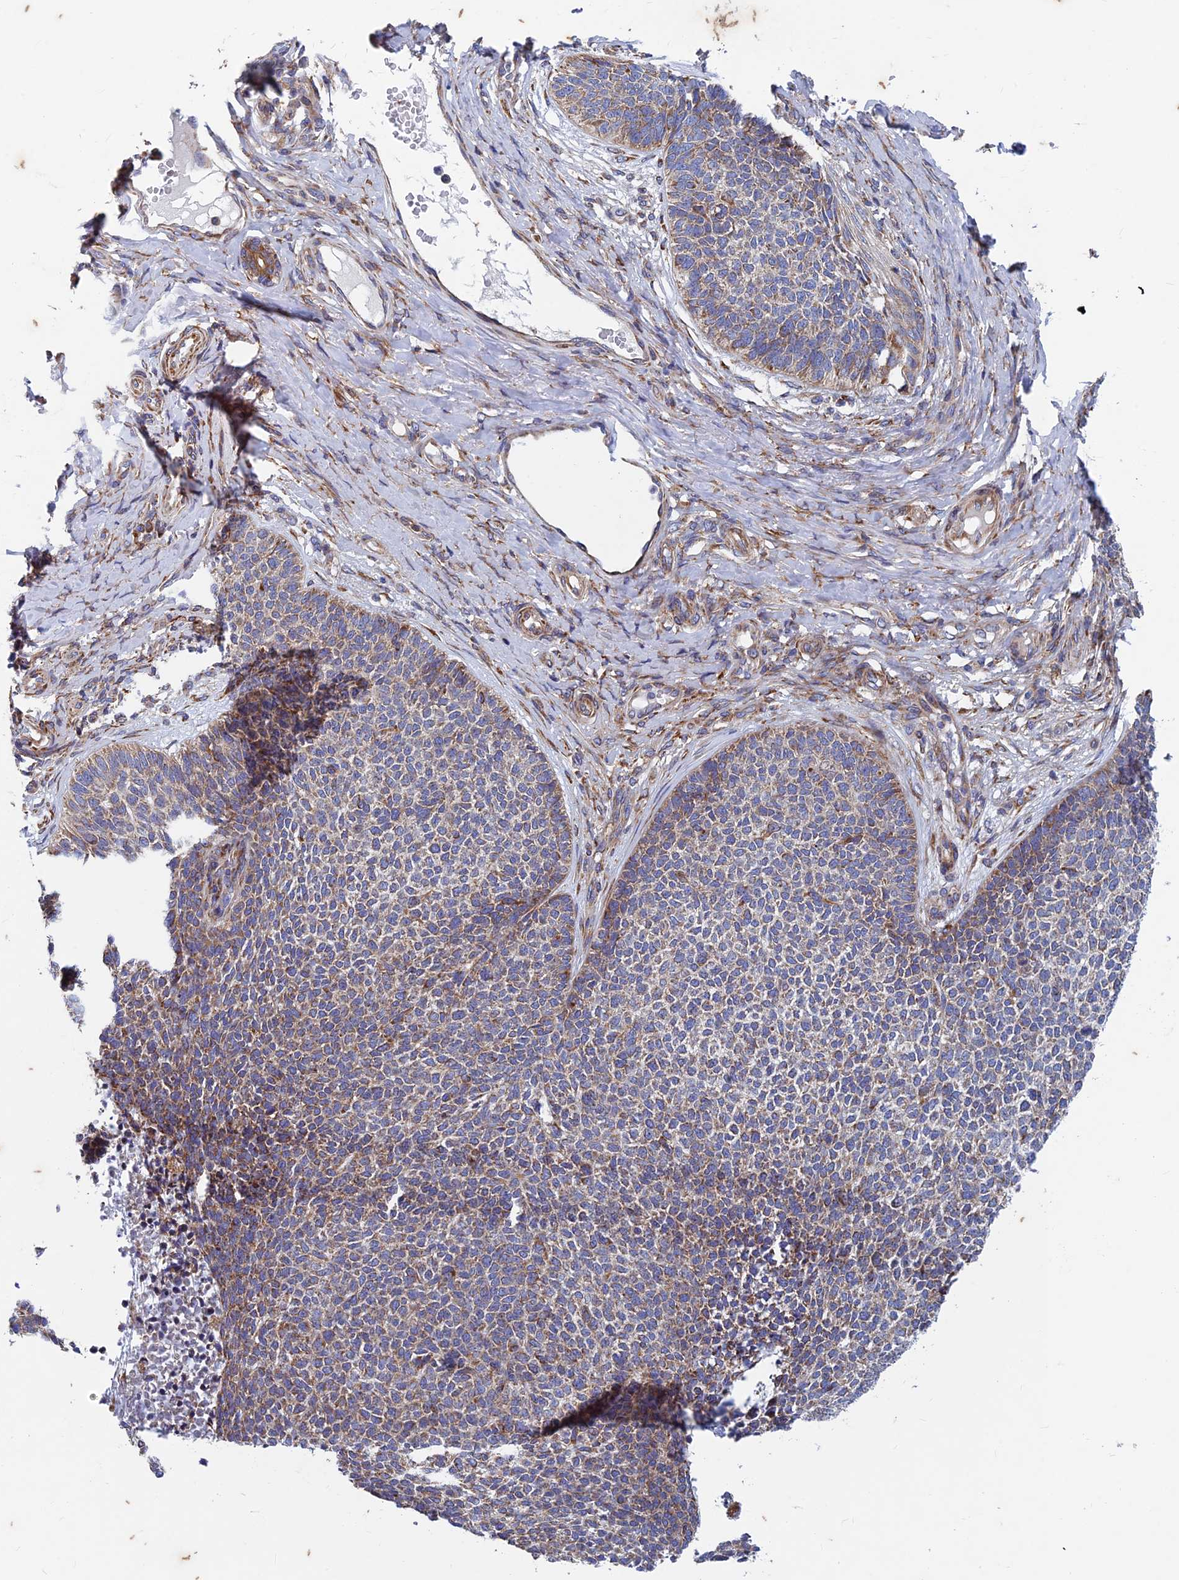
{"staining": {"intensity": "weak", "quantity": "25%-75%", "location": "cytoplasmic/membranous"}, "tissue": "skin cancer", "cell_type": "Tumor cells", "image_type": "cancer", "snomed": [{"axis": "morphology", "description": "Basal cell carcinoma"}, {"axis": "topography", "description": "Skin"}], "caption": "Protein expression analysis of basal cell carcinoma (skin) demonstrates weak cytoplasmic/membranous staining in approximately 25%-75% of tumor cells. (Stains: DAB in brown, nuclei in blue, Microscopy: brightfield microscopy at high magnification).", "gene": "AP4S1", "patient": {"sex": "female", "age": 84}}